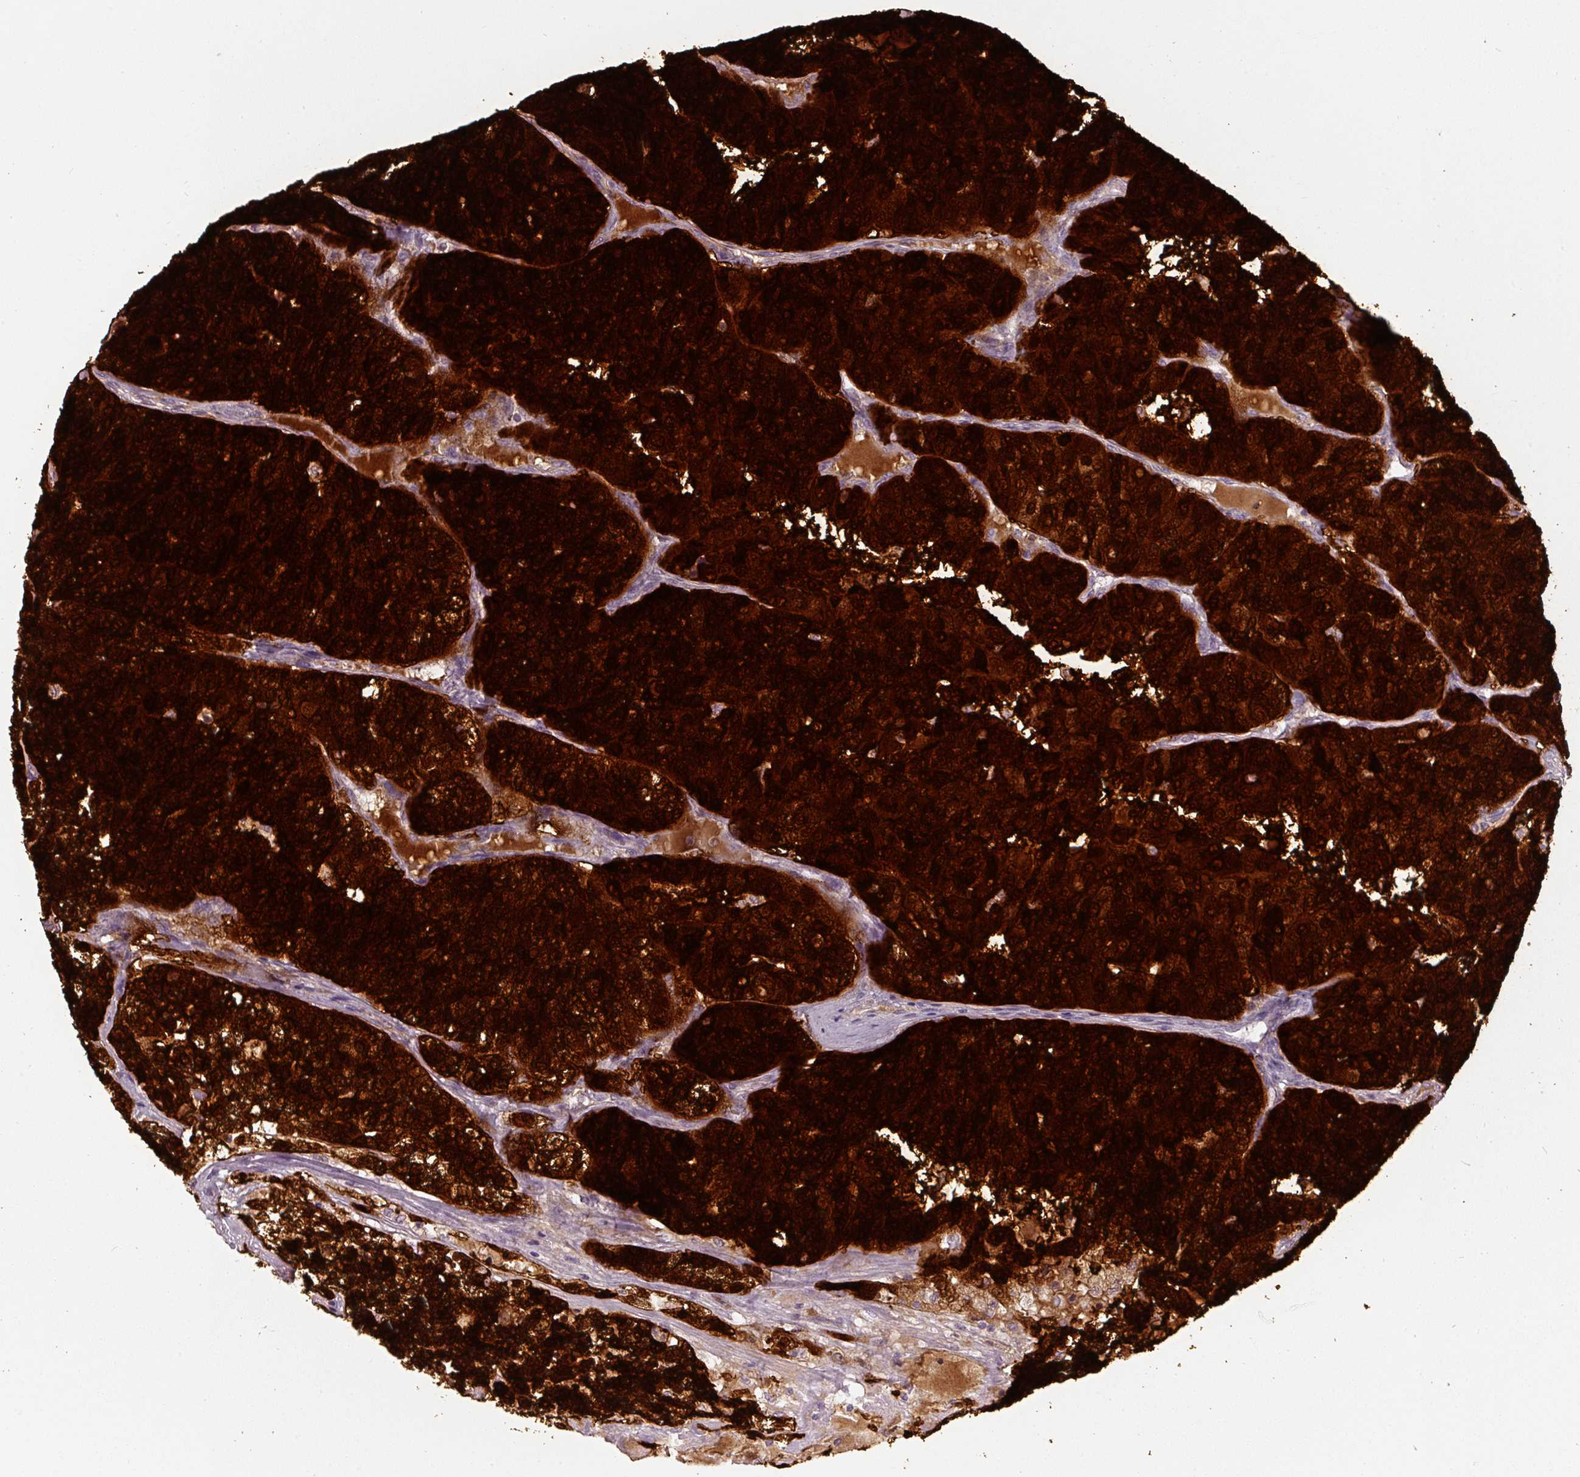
{"staining": {"intensity": "strong", "quantity": ">75%", "location": "cytoplasmic/membranous"}, "tissue": "renal cancer", "cell_type": "Tumor cells", "image_type": "cancer", "snomed": [{"axis": "morphology", "description": "Adenocarcinoma, NOS"}, {"axis": "topography", "description": "Kidney"}], "caption": "An IHC photomicrograph of tumor tissue is shown. Protein staining in brown shows strong cytoplasmic/membranous positivity in adenocarcinoma (renal) within tumor cells.", "gene": "FABP7", "patient": {"sex": "female", "age": 63}}